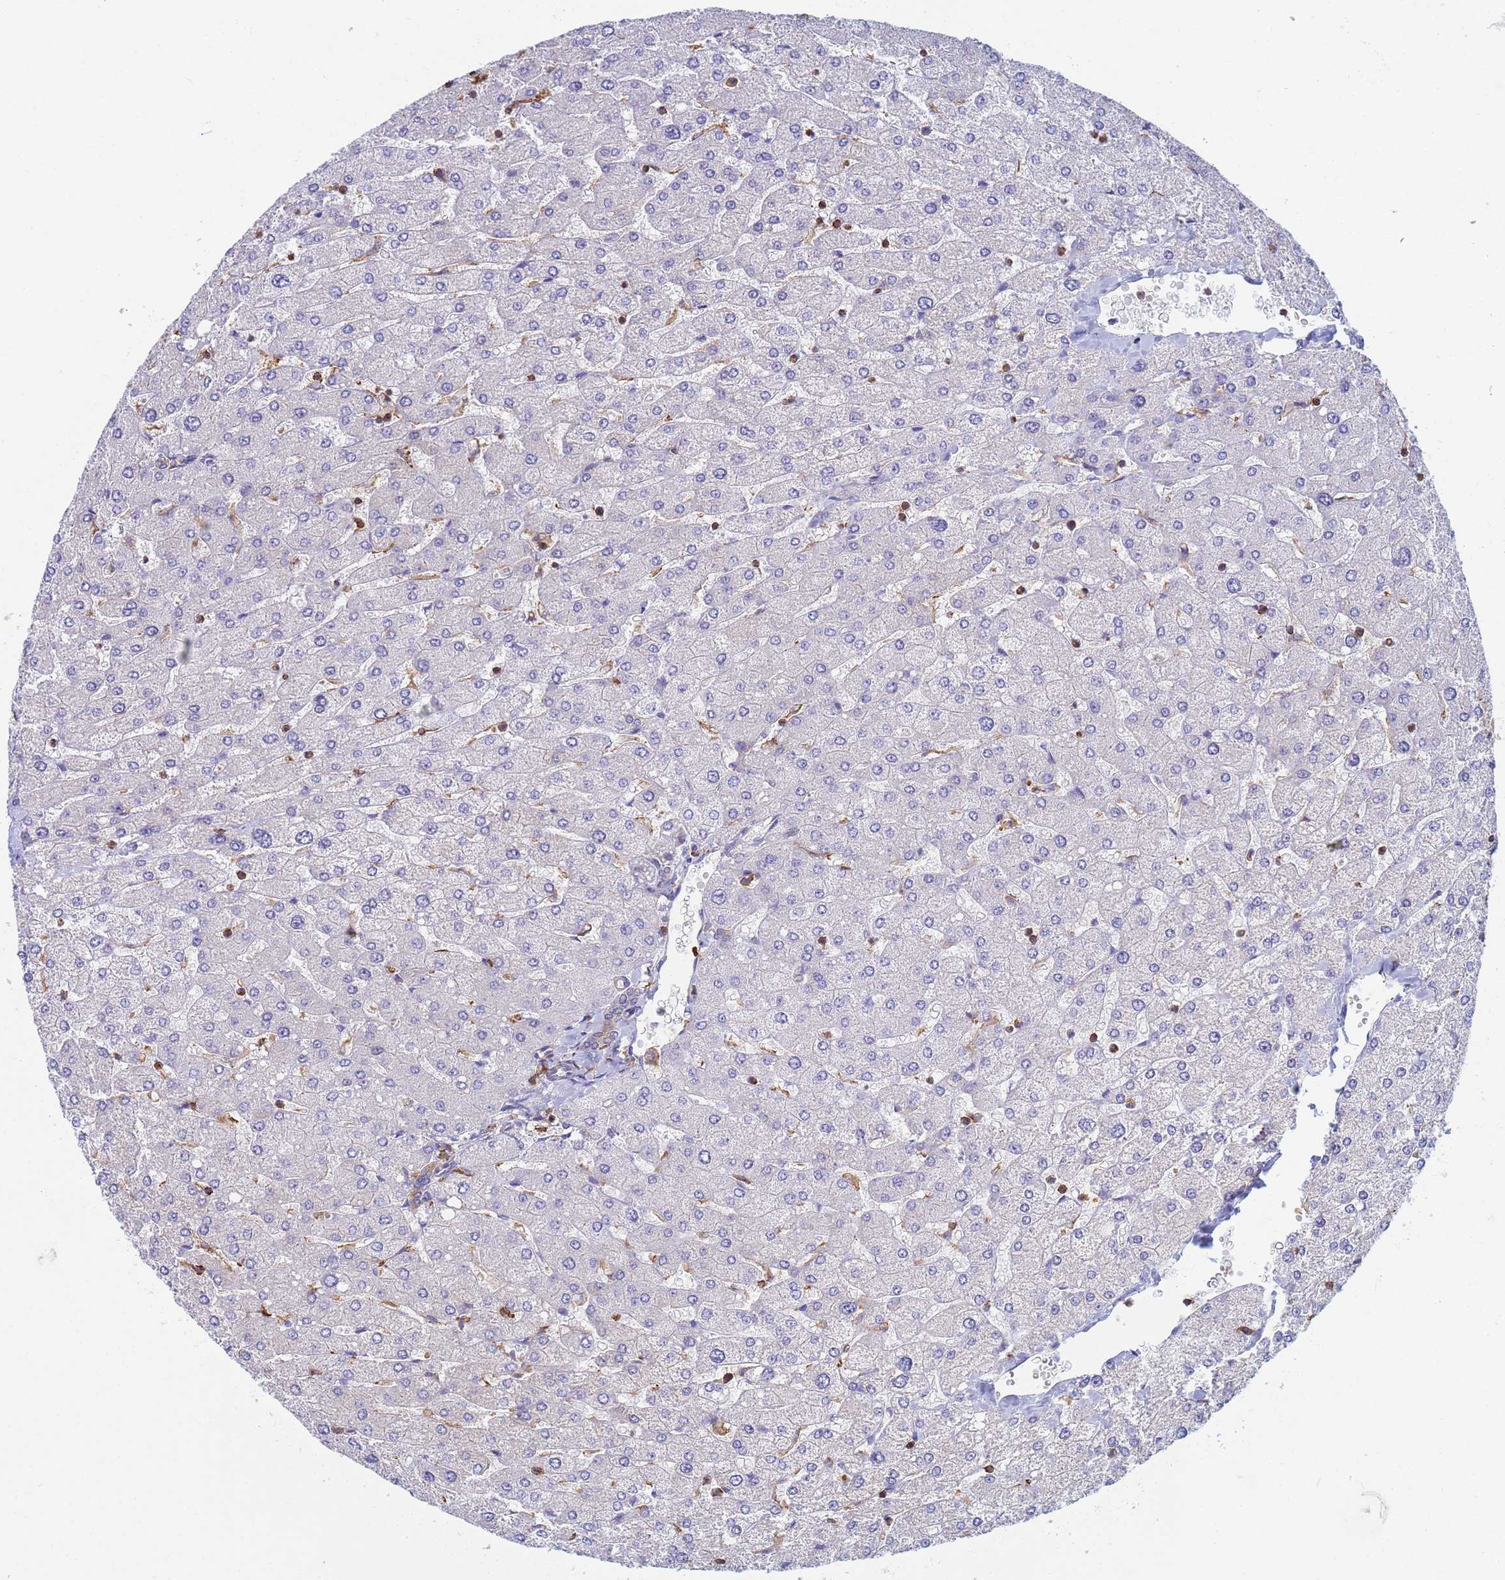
{"staining": {"intensity": "weak", "quantity": "<25%", "location": "cytoplasmic/membranous"}, "tissue": "liver", "cell_type": "Cholangiocytes", "image_type": "normal", "snomed": [{"axis": "morphology", "description": "Normal tissue, NOS"}, {"axis": "topography", "description": "Liver"}], "caption": "Photomicrograph shows no significant protein staining in cholangiocytes of normal liver. (DAB (3,3'-diaminobenzidine) immunohistochemistry (IHC) visualized using brightfield microscopy, high magnification).", "gene": "ZNG1A", "patient": {"sex": "male", "age": 55}}